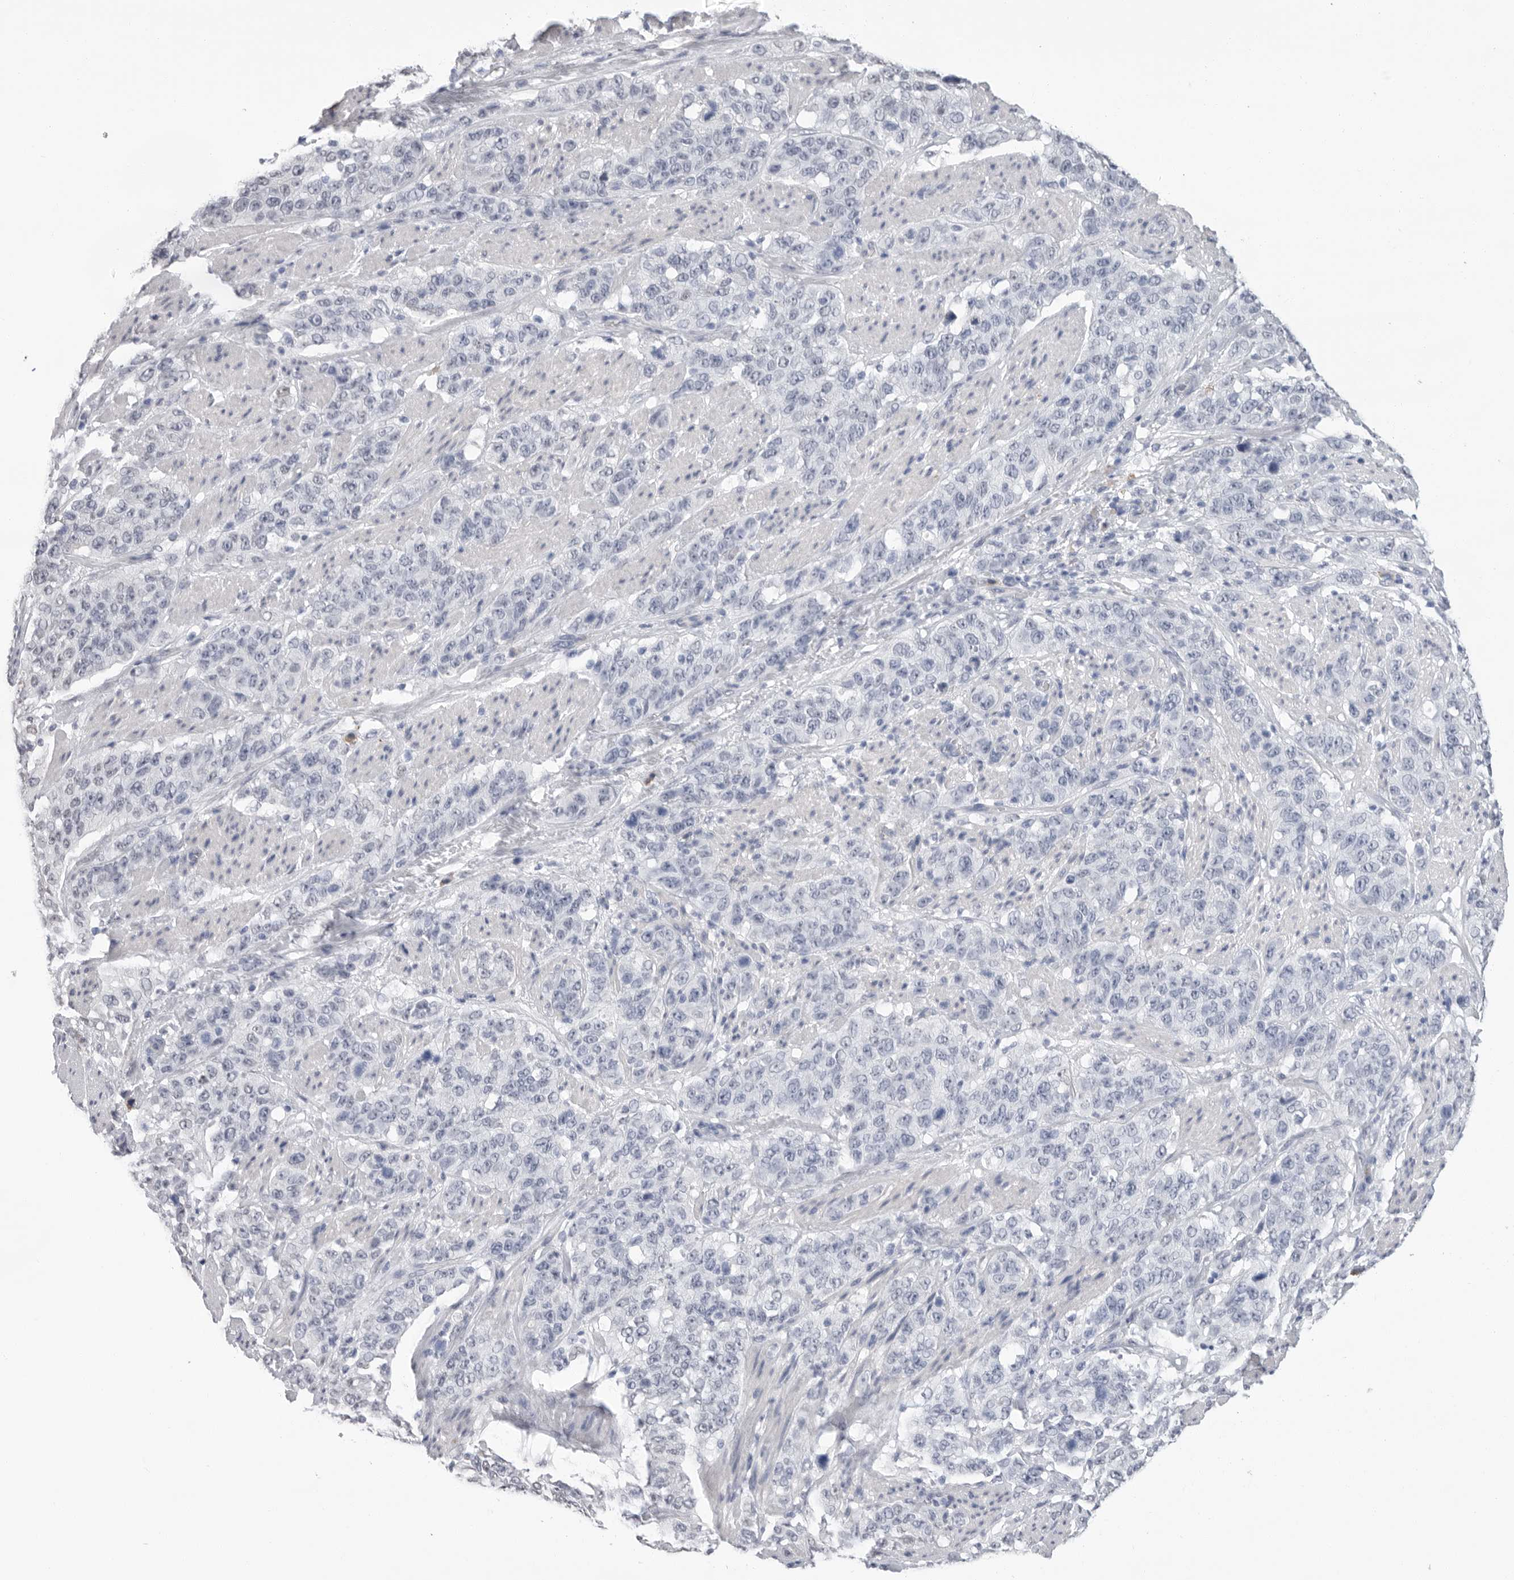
{"staining": {"intensity": "negative", "quantity": "none", "location": "none"}, "tissue": "stomach cancer", "cell_type": "Tumor cells", "image_type": "cancer", "snomed": [{"axis": "morphology", "description": "Adenocarcinoma, NOS"}, {"axis": "topography", "description": "Stomach"}], "caption": "High magnification brightfield microscopy of stomach cancer (adenocarcinoma) stained with DAB (3,3'-diaminobenzidine) (brown) and counterstained with hematoxylin (blue): tumor cells show no significant staining.", "gene": "ARHGEF10", "patient": {"sex": "male", "age": 48}}